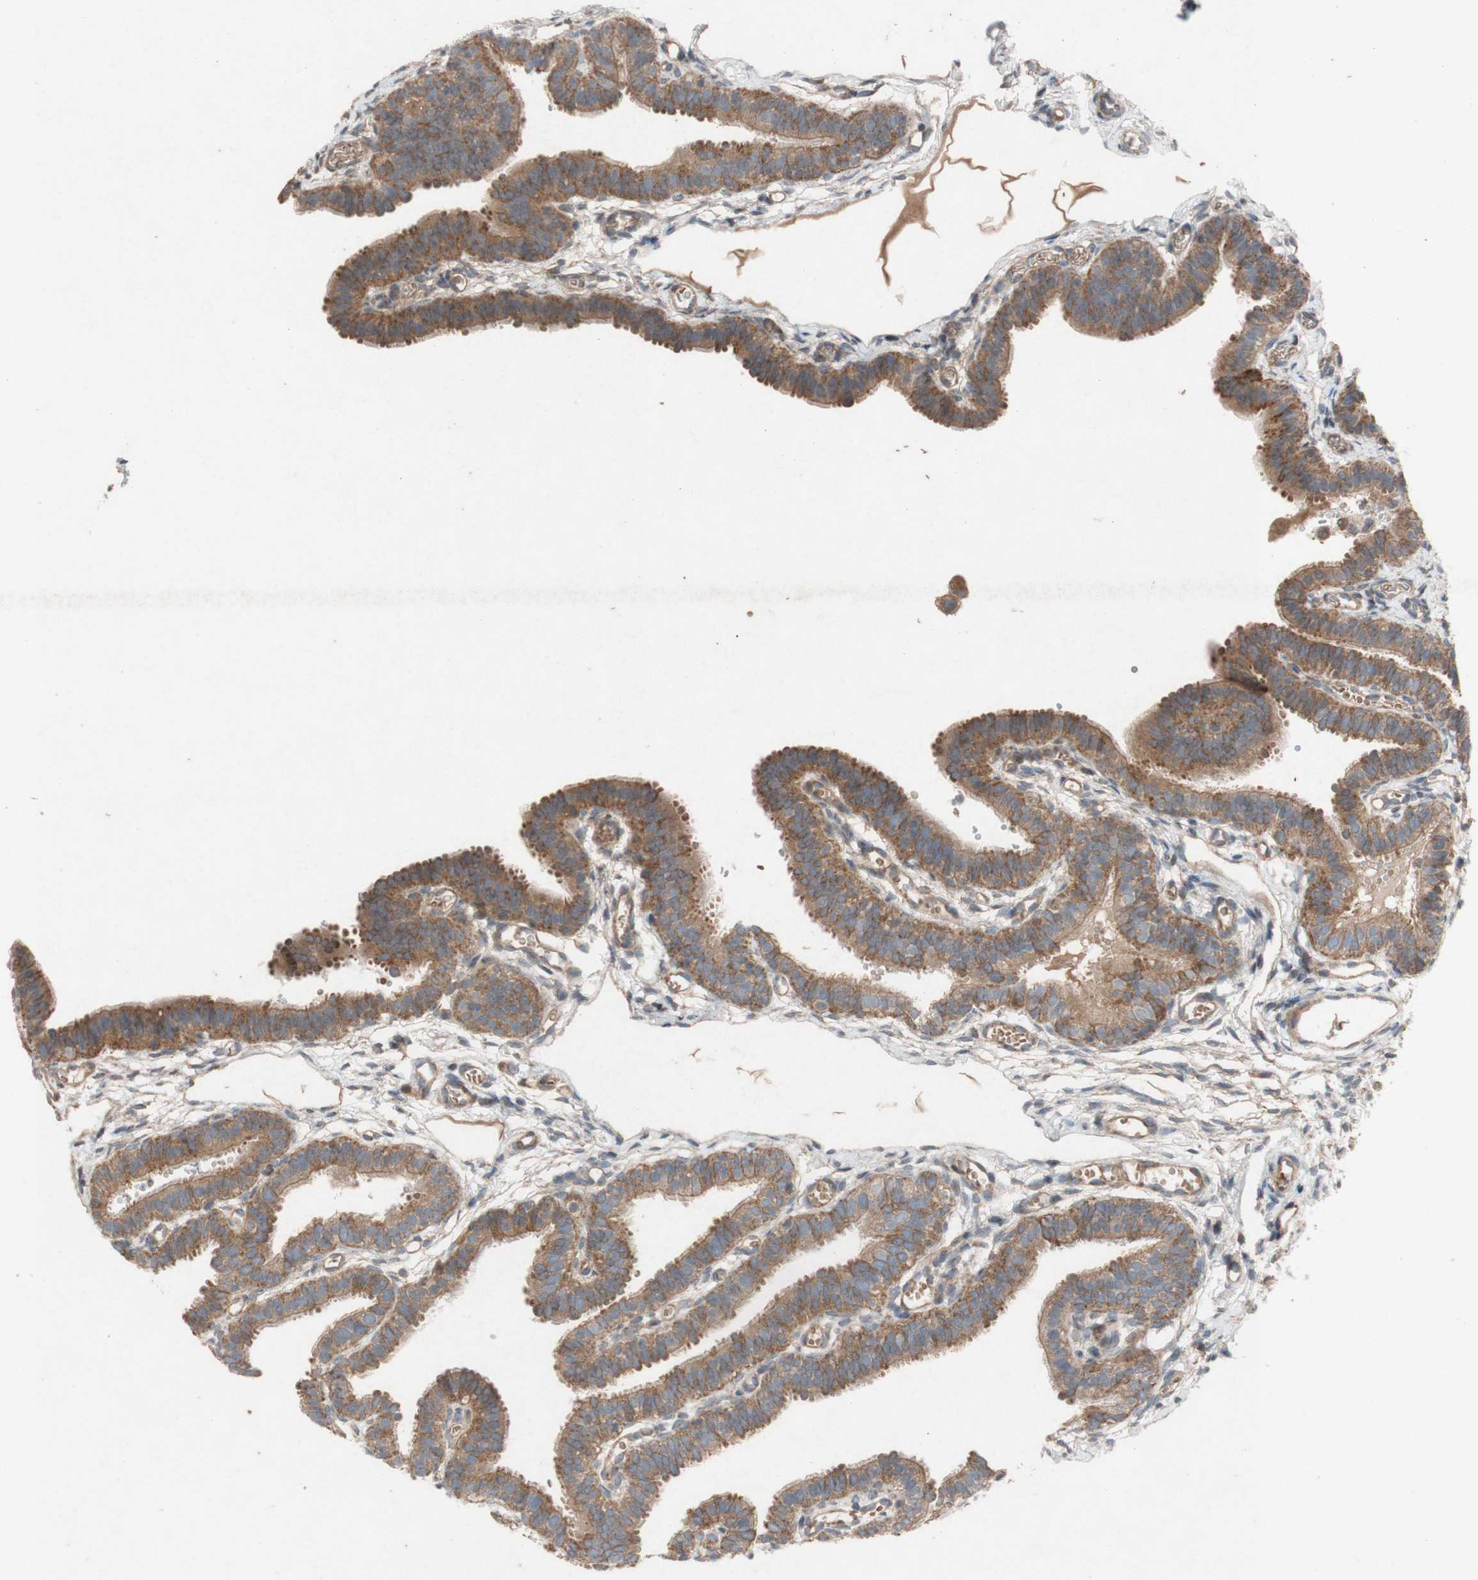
{"staining": {"intensity": "moderate", "quantity": ">75%", "location": "cytoplasmic/membranous"}, "tissue": "fallopian tube", "cell_type": "Glandular cells", "image_type": "normal", "snomed": [{"axis": "morphology", "description": "Normal tissue, NOS"}, {"axis": "topography", "description": "Fallopian tube"}, {"axis": "topography", "description": "Placenta"}], "caption": "Benign fallopian tube demonstrates moderate cytoplasmic/membranous expression in approximately >75% of glandular cells.", "gene": "TST", "patient": {"sex": "female", "age": 34}}